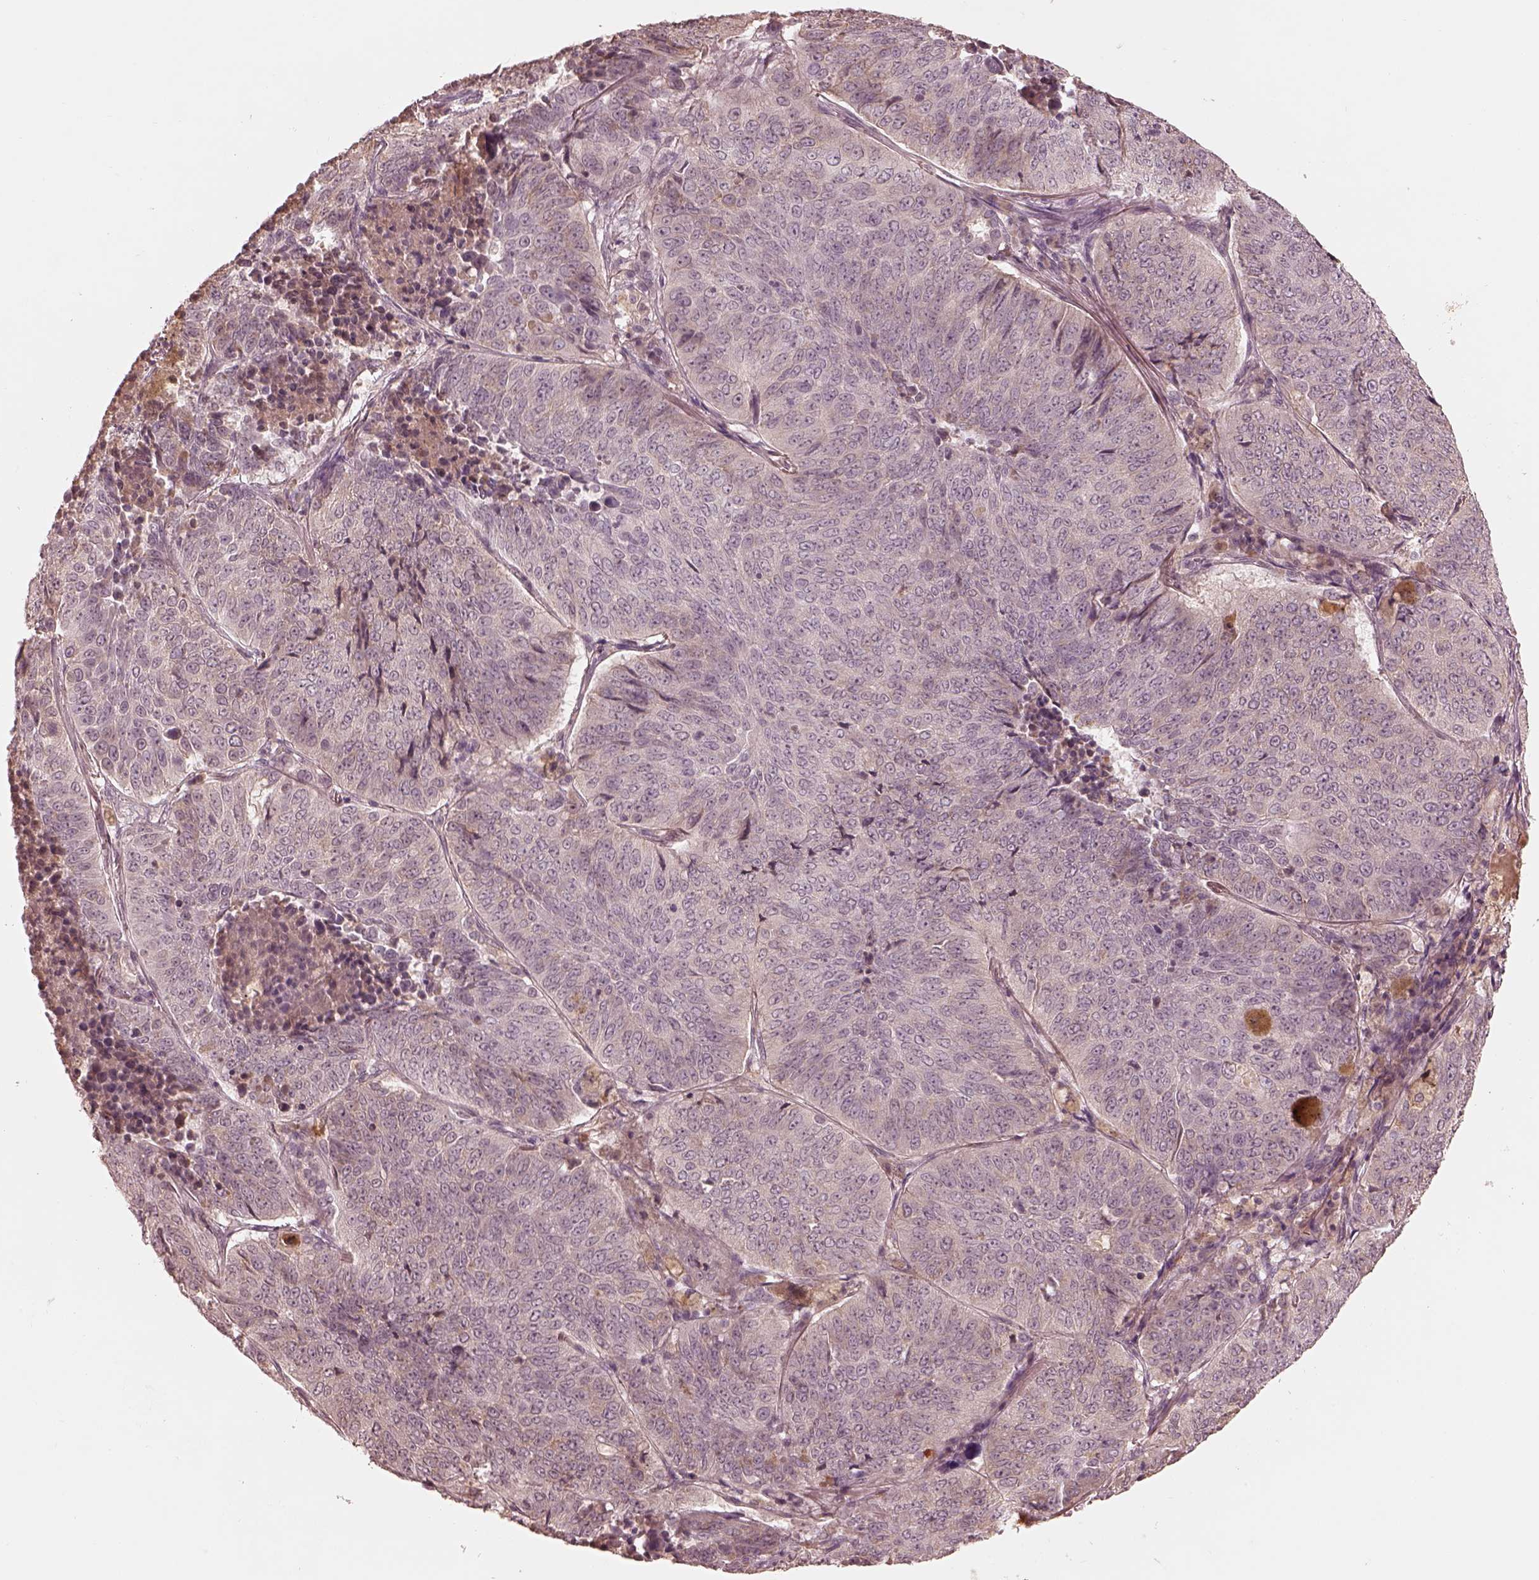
{"staining": {"intensity": "negative", "quantity": "none", "location": "none"}, "tissue": "lung cancer", "cell_type": "Tumor cells", "image_type": "cancer", "snomed": [{"axis": "morphology", "description": "Normal tissue, NOS"}, {"axis": "morphology", "description": "Squamous cell carcinoma, NOS"}, {"axis": "topography", "description": "Bronchus"}, {"axis": "topography", "description": "Lung"}], "caption": "Tumor cells show no significant expression in squamous cell carcinoma (lung).", "gene": "TF", "patient": {"sex": "male", "age": 64}}